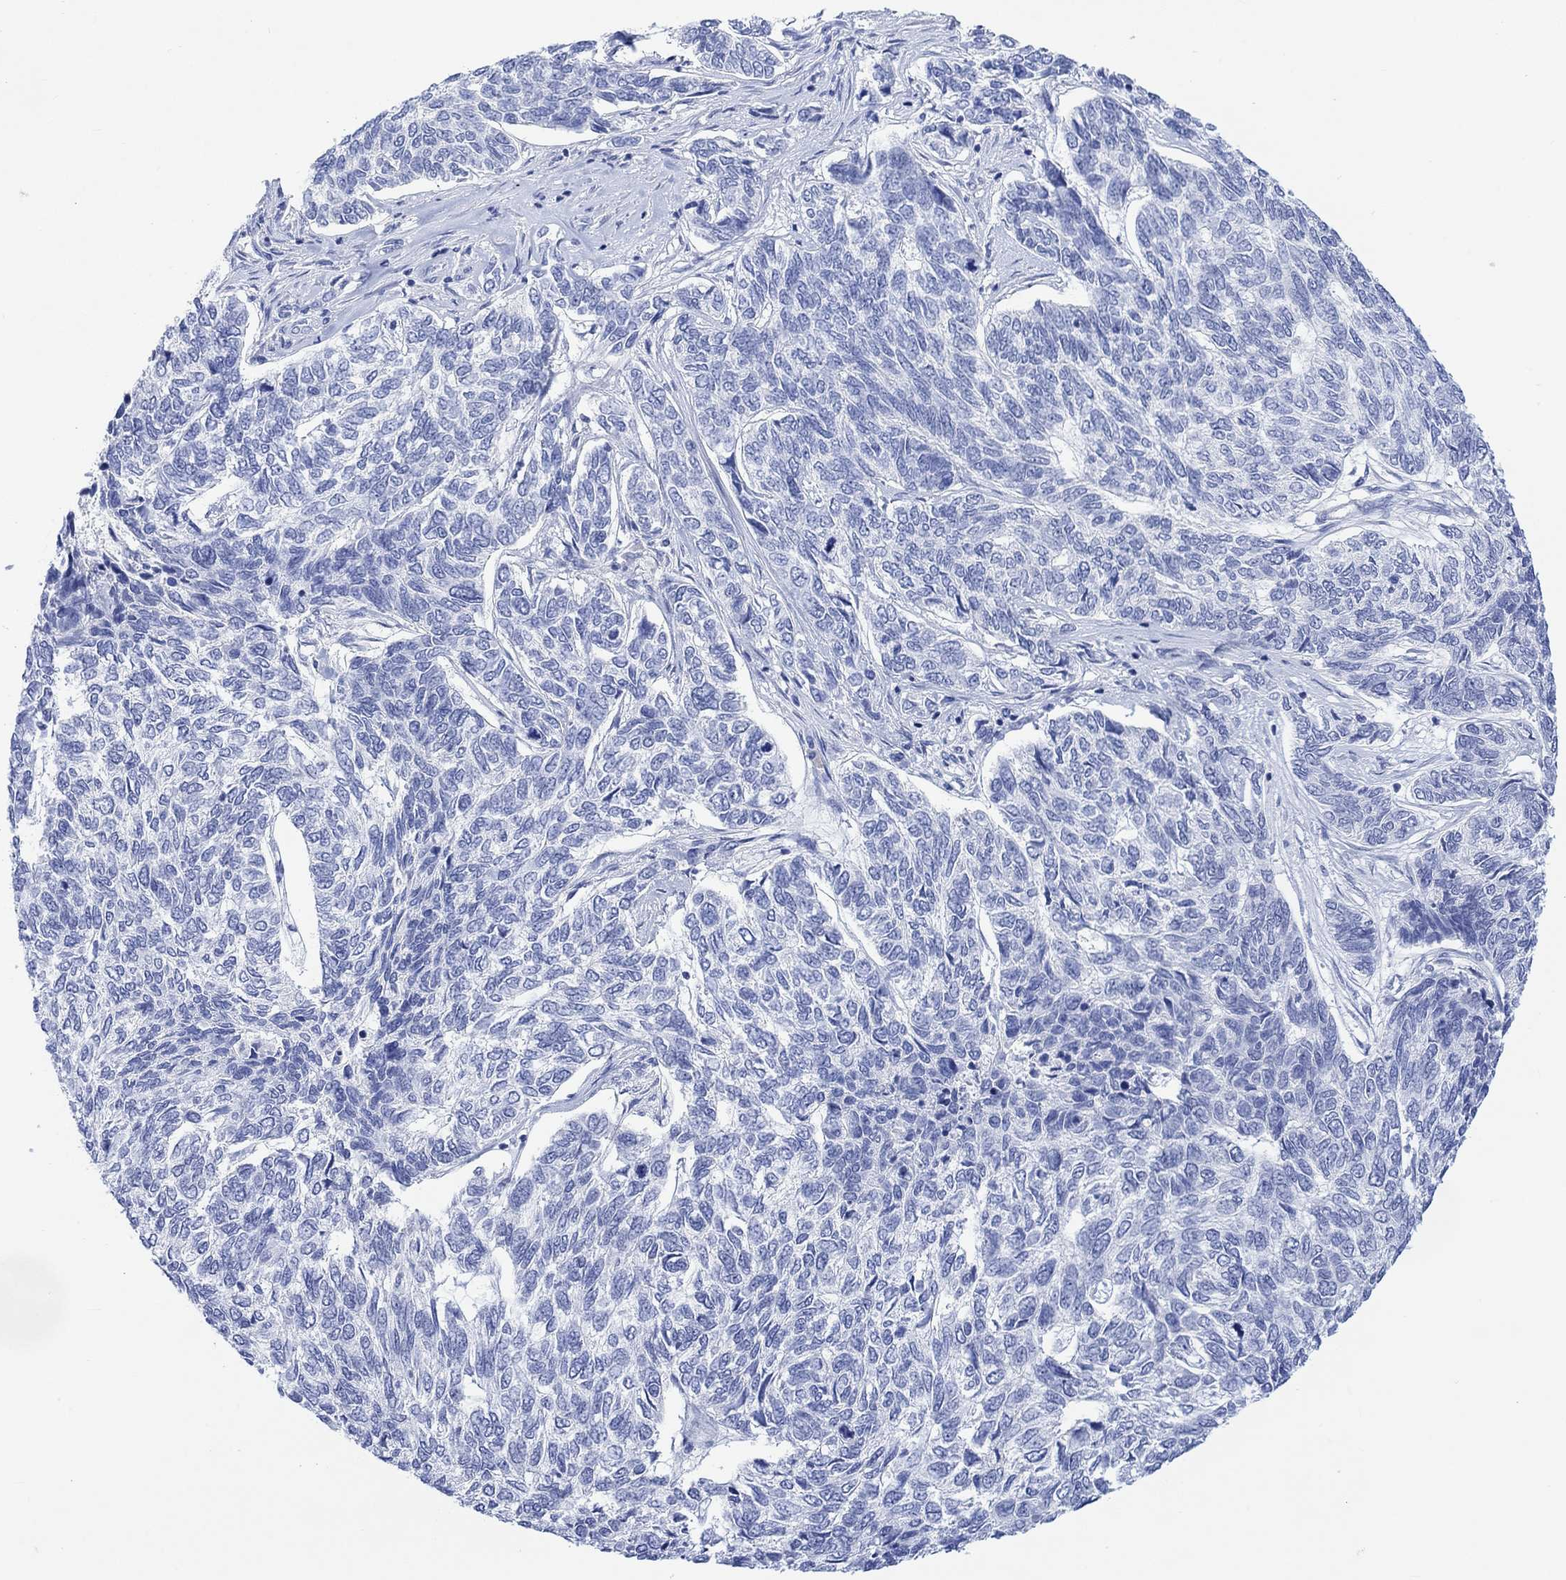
{"staining": {"intensity": "negative", "quantity": "none", "location": "none"}, "tissue": "skin cancer", "cell_type": "Tumor cells", "image_type": "cancer", "snomed": [{"axis": "morphology", "description": "Basal cell carcinoma"}, {"axis": "topography", "description": "Skin"}], "caption": "An immunohistochemistry histopathology image of skin cancer (basal cell carcinoma) is shown. There is no staining in tumor cells of skin cancer (basal cell carcinoma).", "gene": "CALCA", "patient": {"sex": "female", "age": 65}}